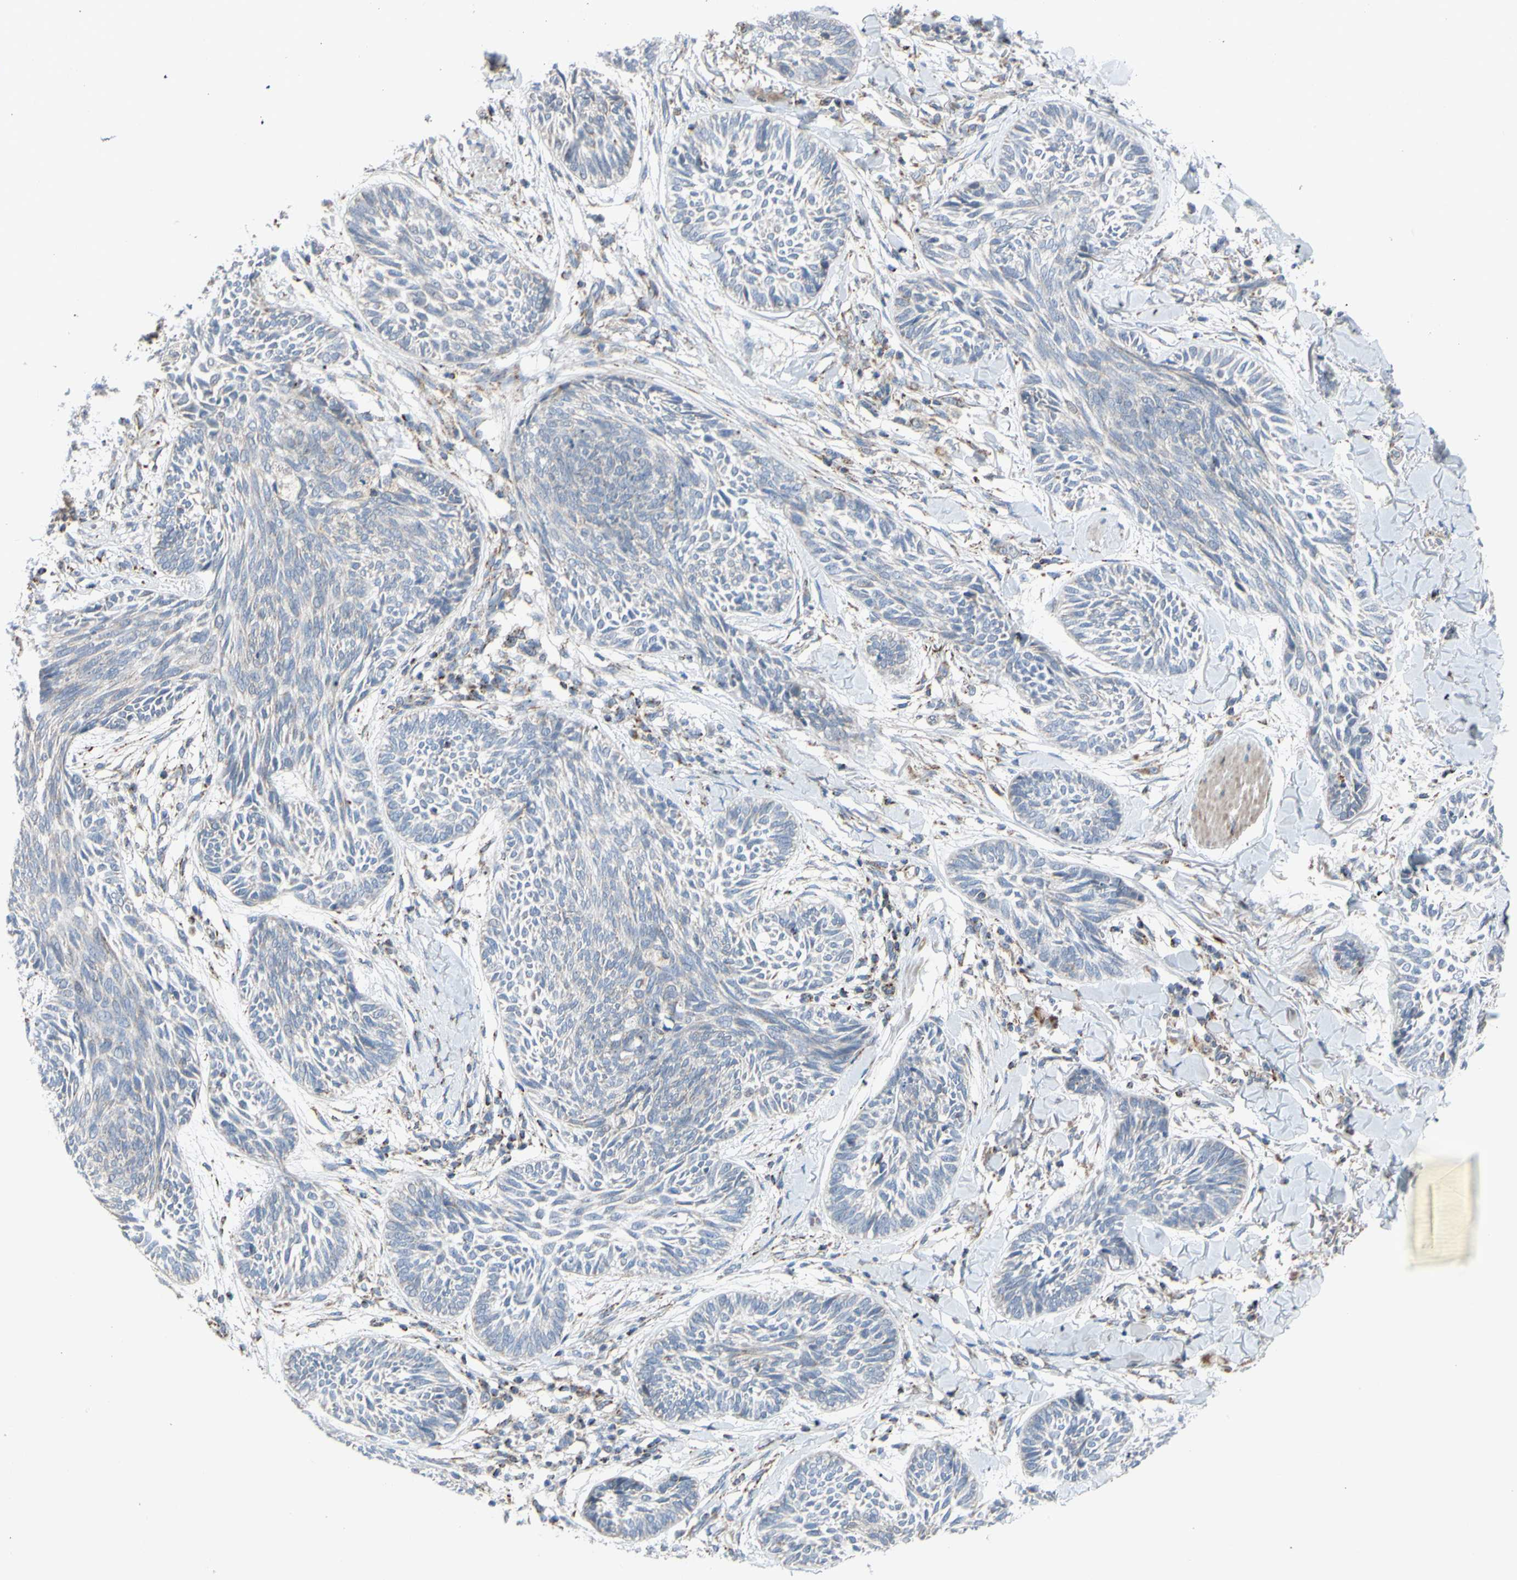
{"staining": {"intensity": "negative", "quantity": "none", "location": "none"}, "tissue": "skin cancer", "cell_type": "Tumor cells", "image_type": "cancer", "snomed": [{"axis": "morphology", "description": "Papilloma, NOS"}, {"axis": "morphology", "description": "Basal cell carcinoma"}, {"axis": "topography", "description": "Skin"}], "caption": "A photomicrograph of skin papilloma stained for a protein displays no brown staining in tumor cells.", "gene": "GLT8D1", "patient": {"sex": "male", "age": 87}}